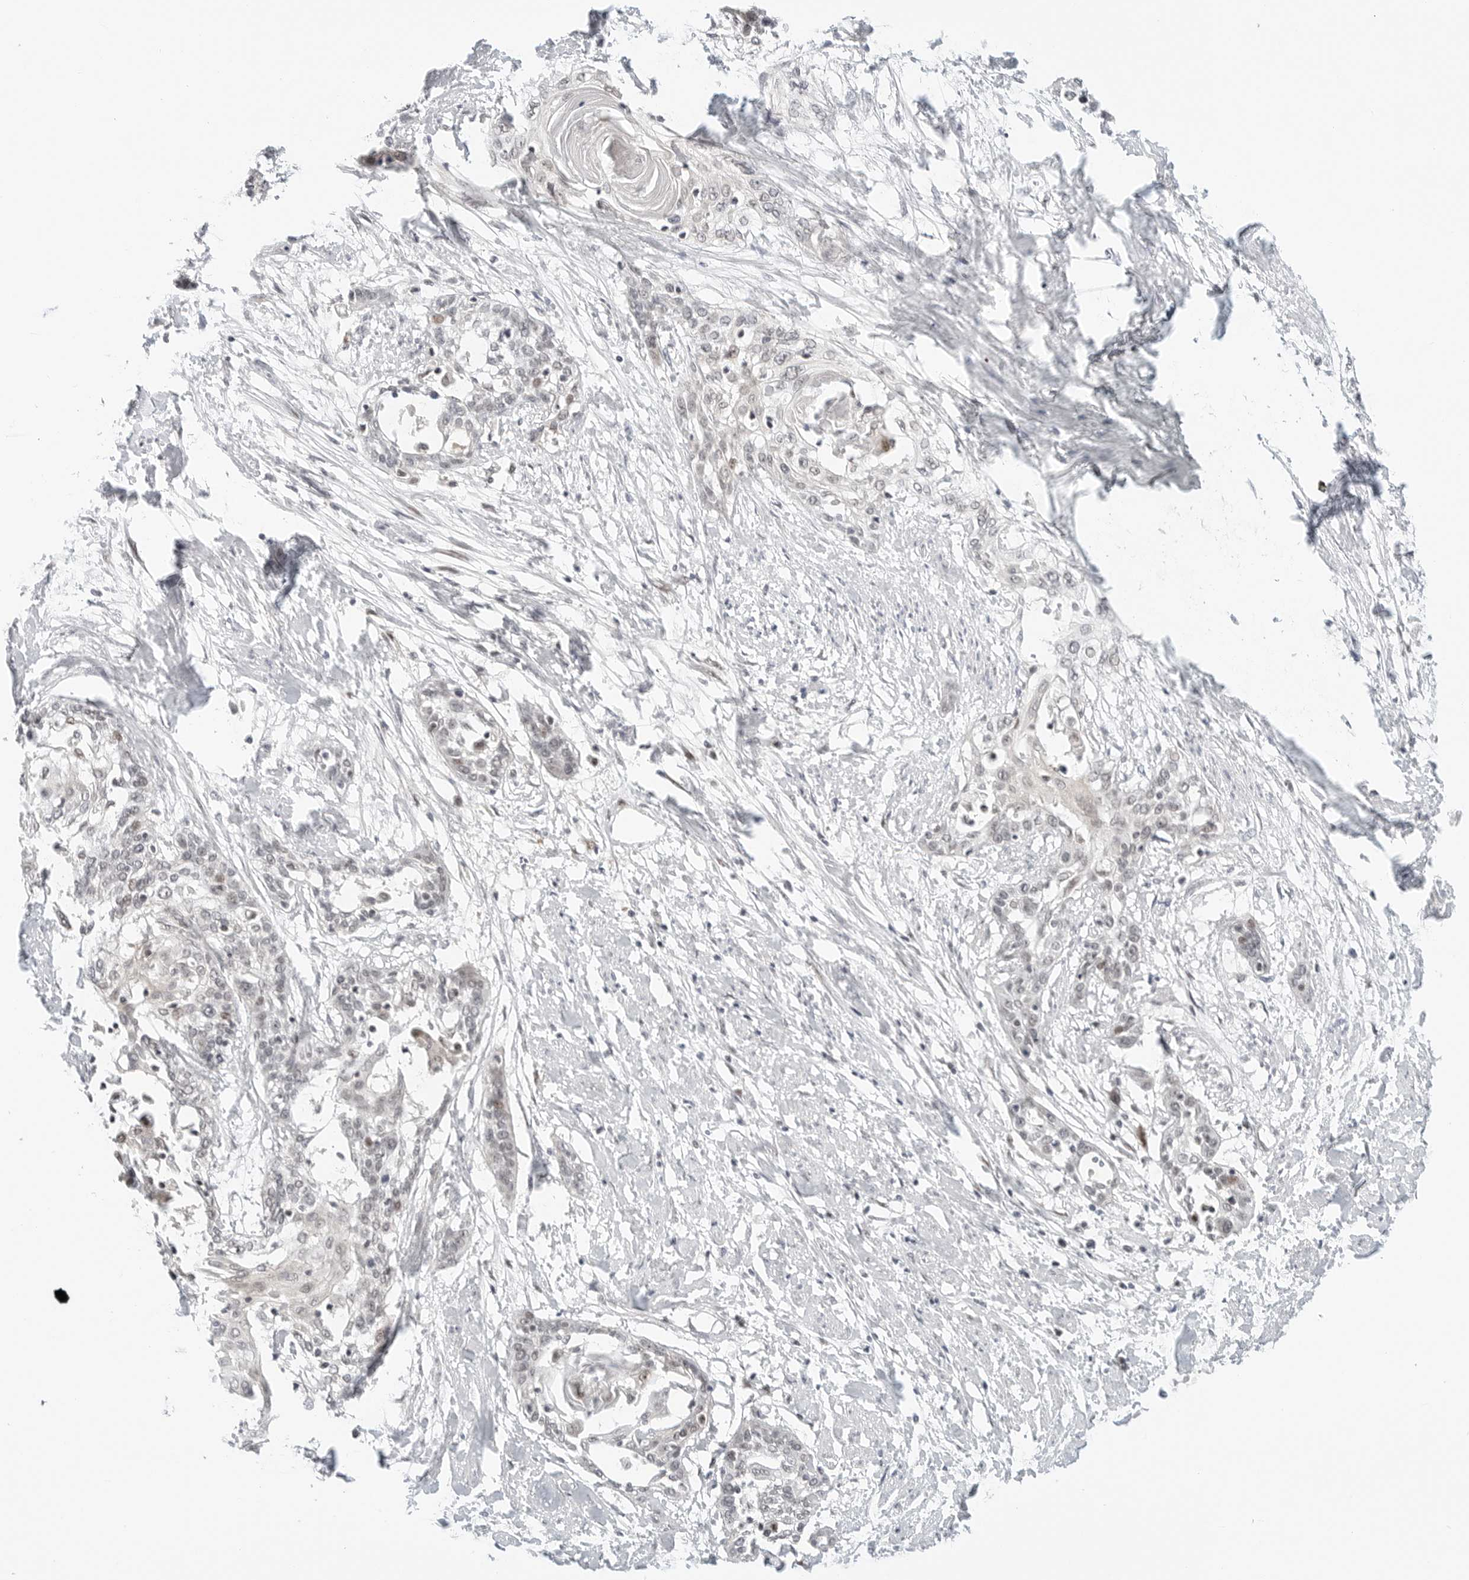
{"staining": {"intensity": "weak", "quantity": "<25%", "location": "nuclear"}, "tissue": "cervical cancer", "cell_type": "Tumor cells", "image_type": "cancer", "snomed": [{"axis": "morphology", "description": "Squamous cell carcinoma, NOS"}, {"axis": "topography", "description": "Cervix"}], "caption": "DAB (3,3'-diaminobenzidine) immunohistochemical staining of human cervical squamous cell carcinoma reveals no significant positivity in tumor cells. The staining is performed using DAB brown chromogen with nuclei counter-stained in using hematoxylin.", "gene": "TSEN2", "patient": {"sex": "female", "age": 57}}